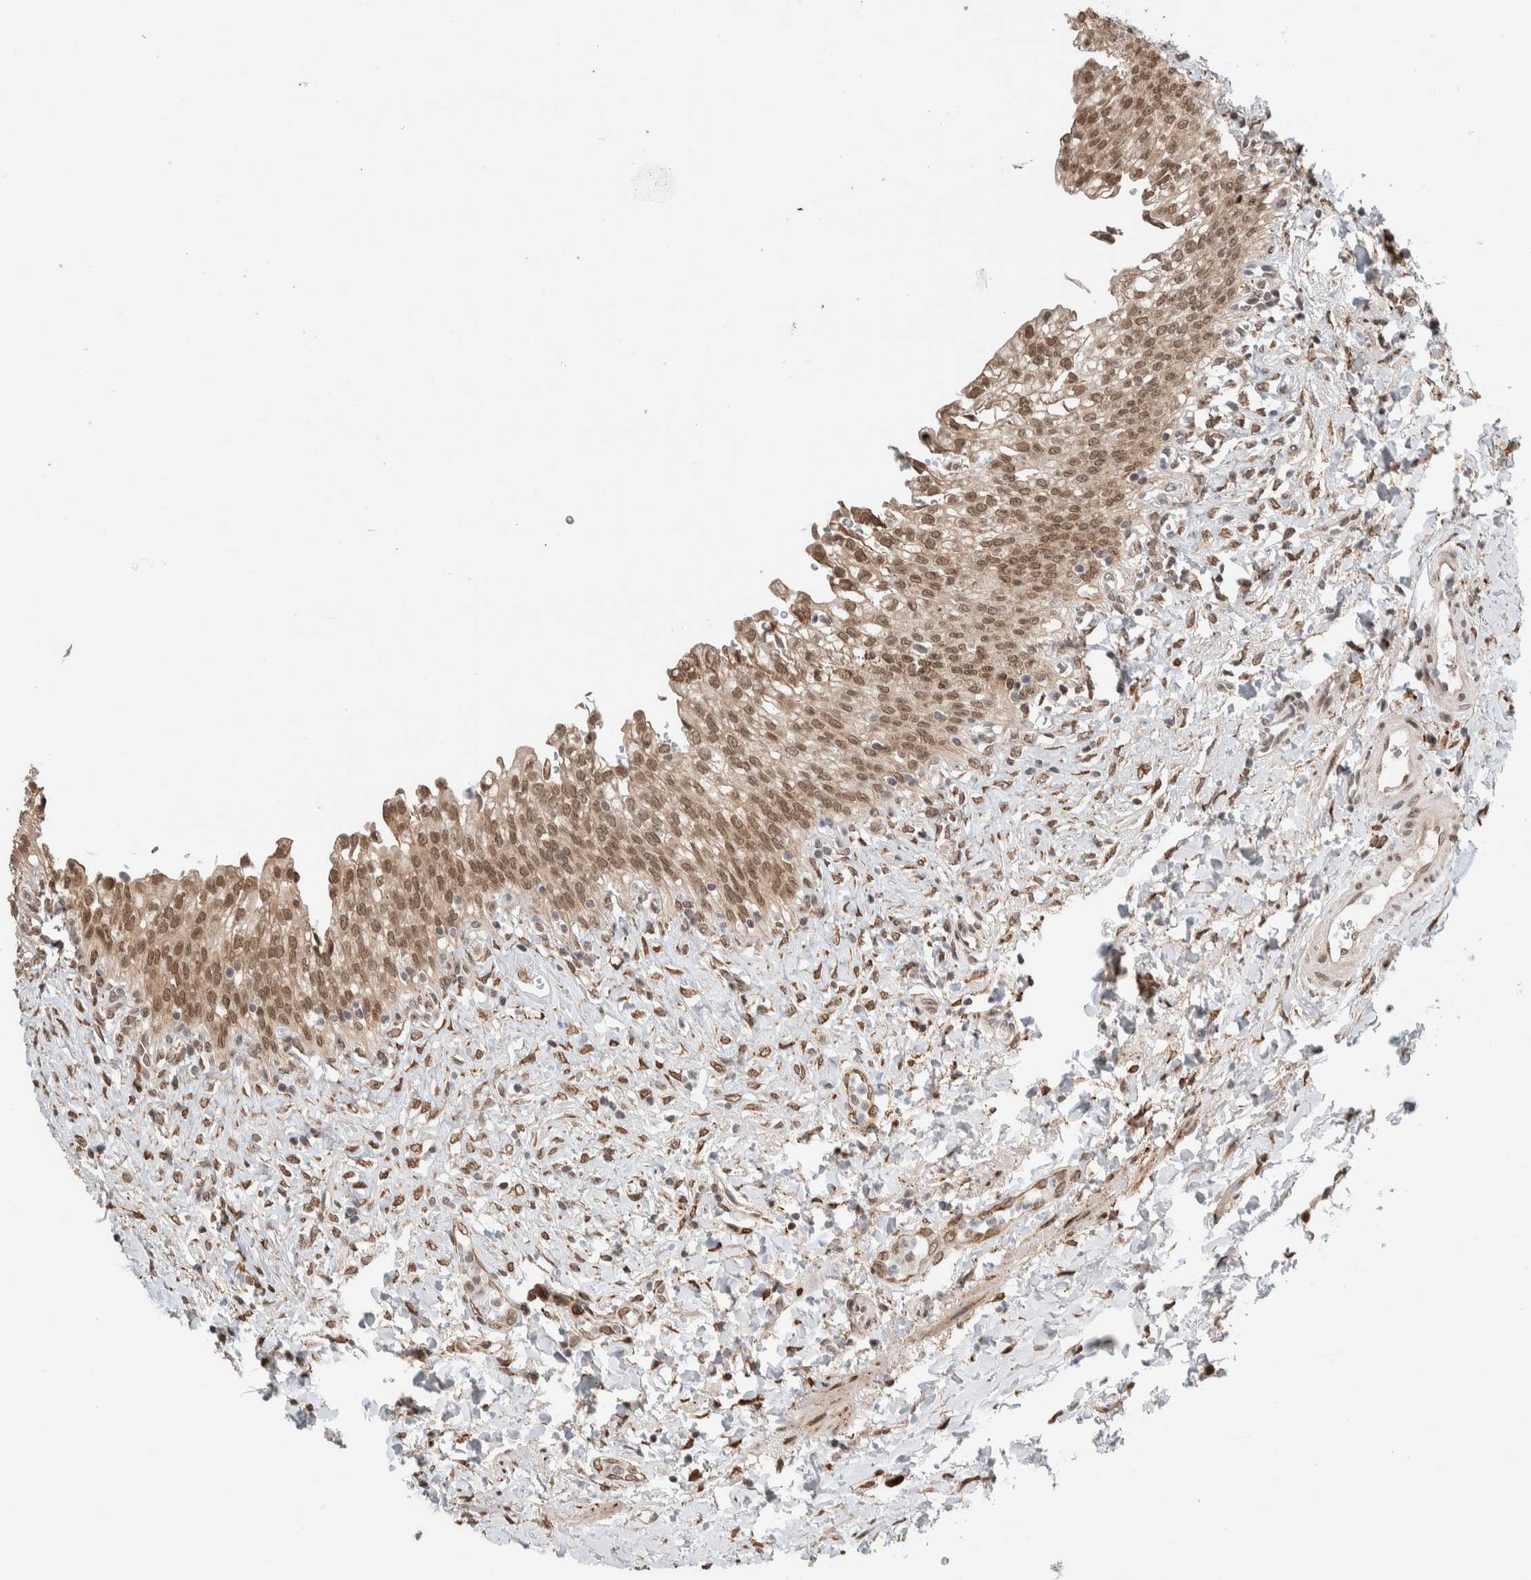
{"staining": {"intensity": "moderate", "quantity": ">75%", "location": "cytoplasmic/membranous,nuclear"}, "tissue": "urinary bladder", "cell_type": "Urothelial cells", "image_type": "normal", "snomed": [{"axis": "morphology", "description": "Urothelial carcinoma, High grade"}, {"axis": "topography", "description": "Urinary bladder"}], "caption": "Human urinary bladder stained with a brown dye displays moderate cytoplasmic/membranous,nuclear positive positivity in about >75% of urothelial cells.", "gene": "TNRC18", "patient": {"sex": "male", "age": 46}}